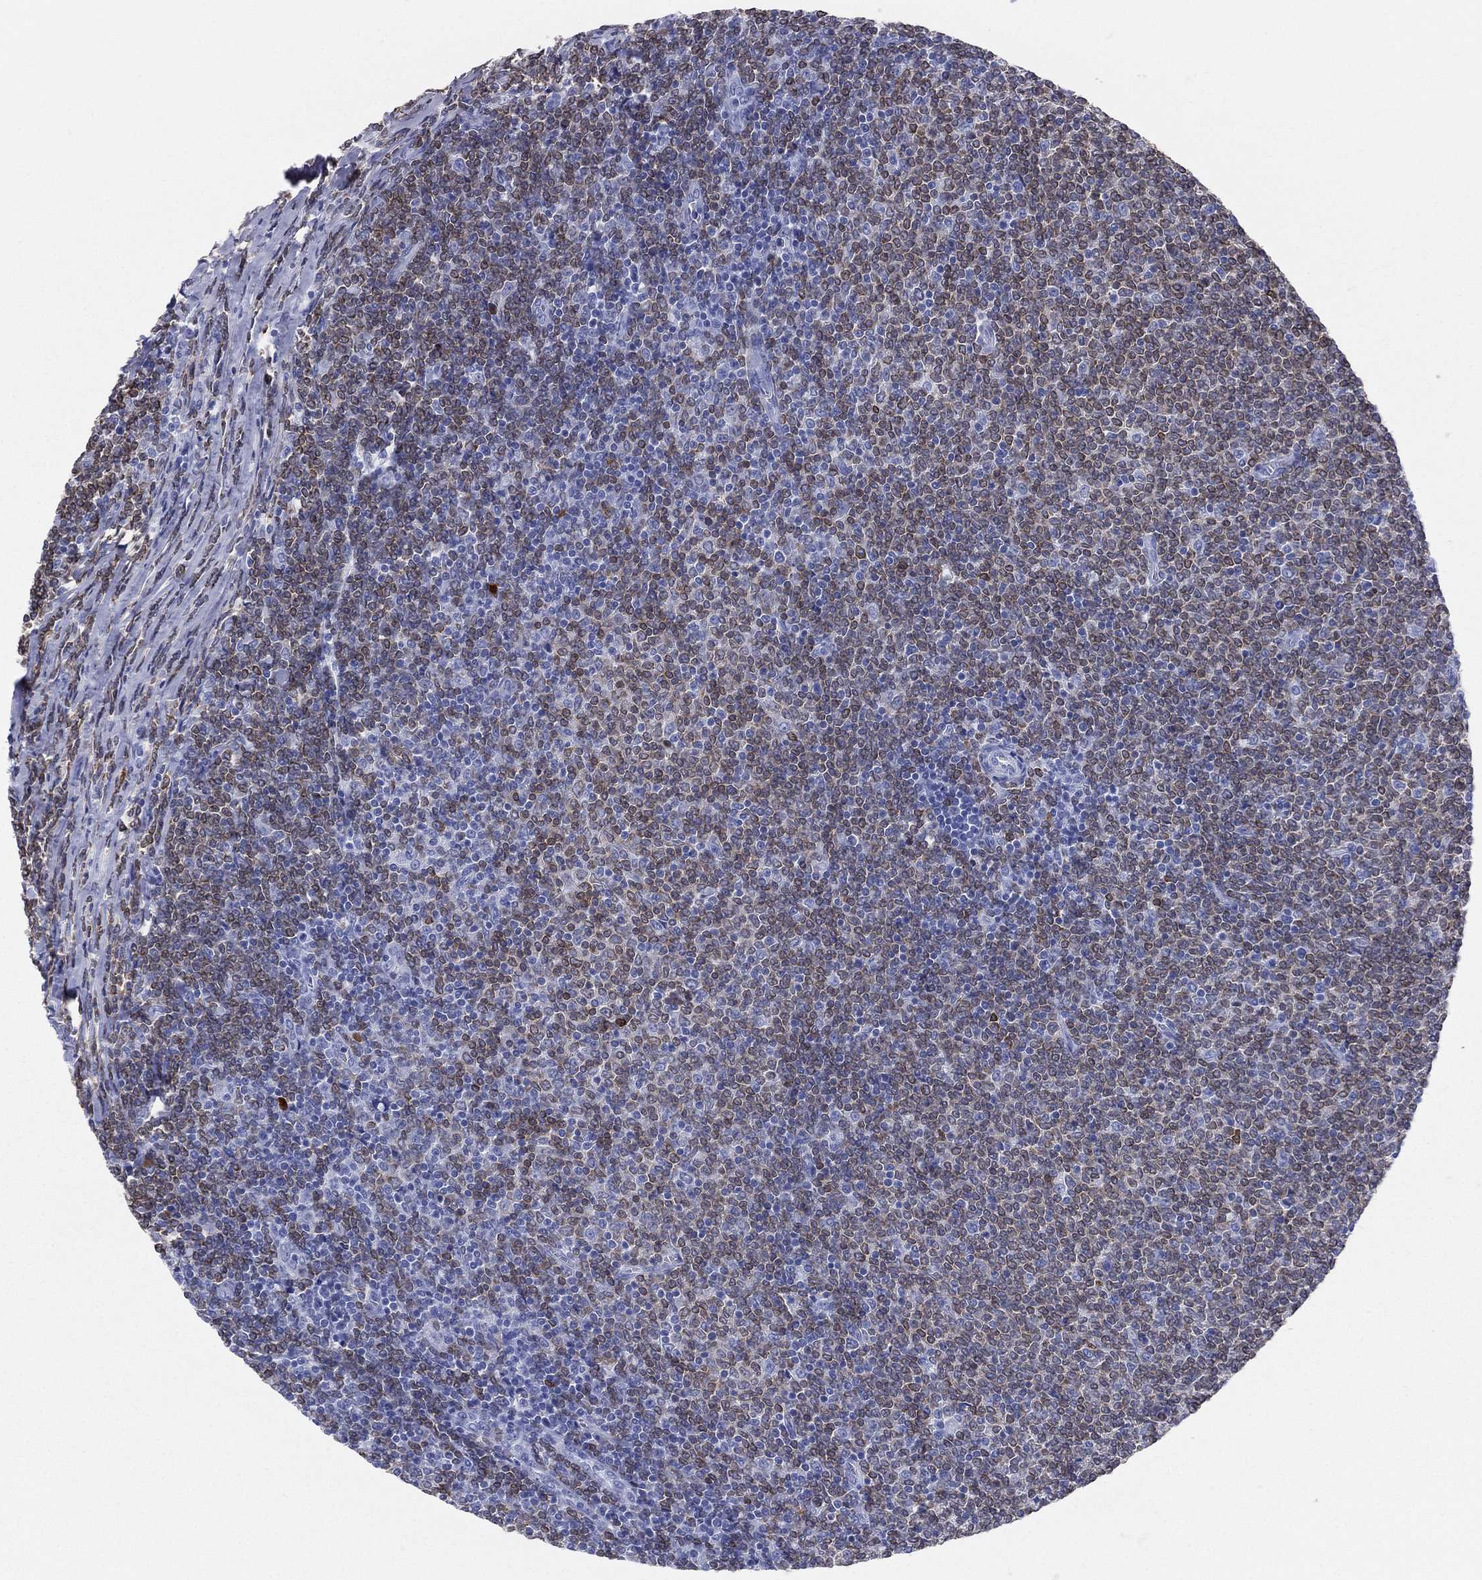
{"staining": {"intensity": "moderate", "quantity": ">75%", "location": "cytoplasmic/membranous"}, "tissue": "lymphoma", "cell_type": "Tumor cells", "image_type": "cancer", "snomed": [{"axis": "morphology", "description": "Malignant lymphoma, non-Hodgkin's type, Low grade"}, {"axis": "topography", "description": "Lymph node"}], "caption": "Malignant lymphoma, non-Hodgkin's type (low-grade) tissue displays moderate cytoplasmic/membranous positivity in about >75% of tumor cells", "gene": "CD79A", "patient": {"sex": "male", "age": 52}}